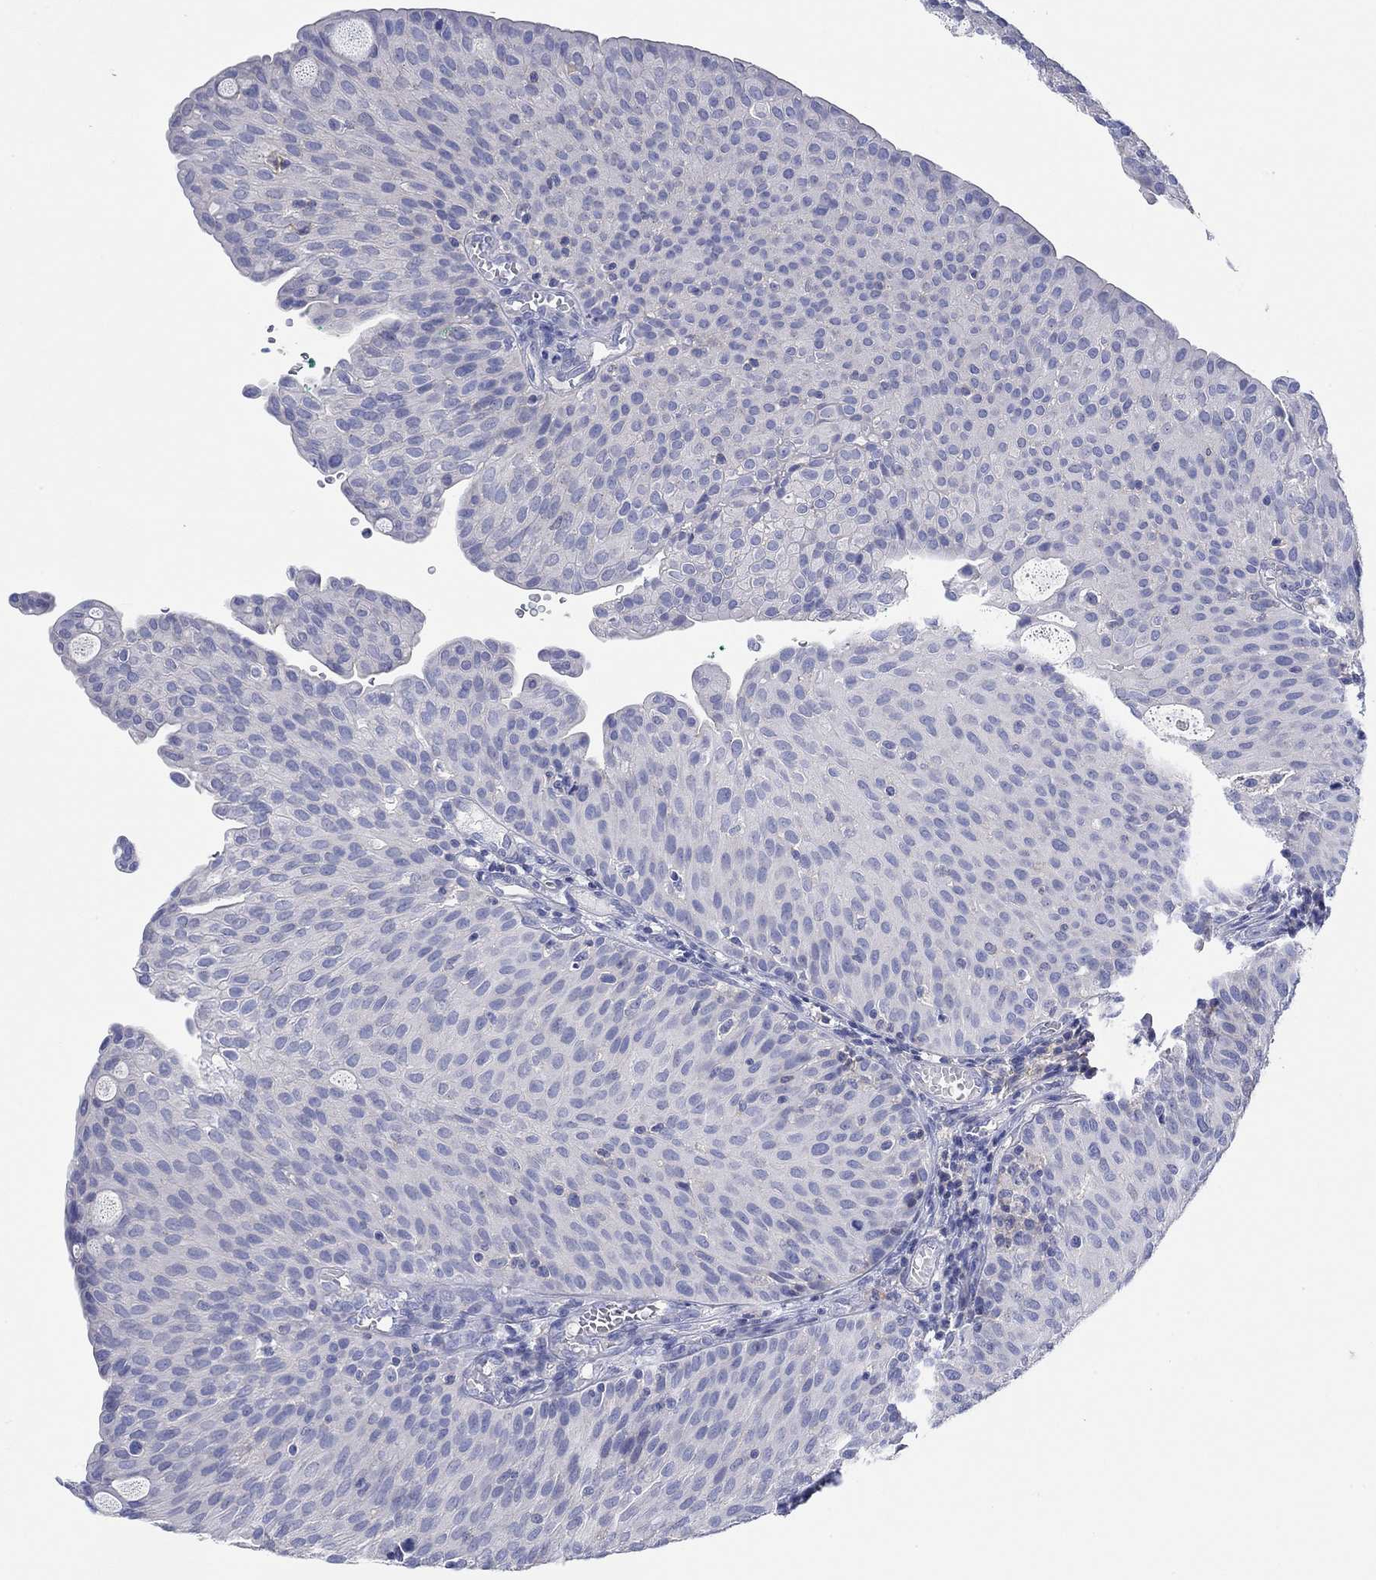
{"staining": {"intensity": "negative", "quantity": "none", "location": "none"}, "tissue": "urothelial cancer", "cell_type": "Tumor cells", "image_type": "cancer", "snomed": [{"axis": "morphology", "description": "Urothelial carcinoma, Low grade"}, {"axis": "topography", "description": "Urinary bladder"}], "caption": "The immunohistochemistry (IHC) histopathology image has no significant staining in tumor cells of urothelial cancer tissue.", "gene": "PPIL6", "patient": {"sex": "male", "age": 54}}